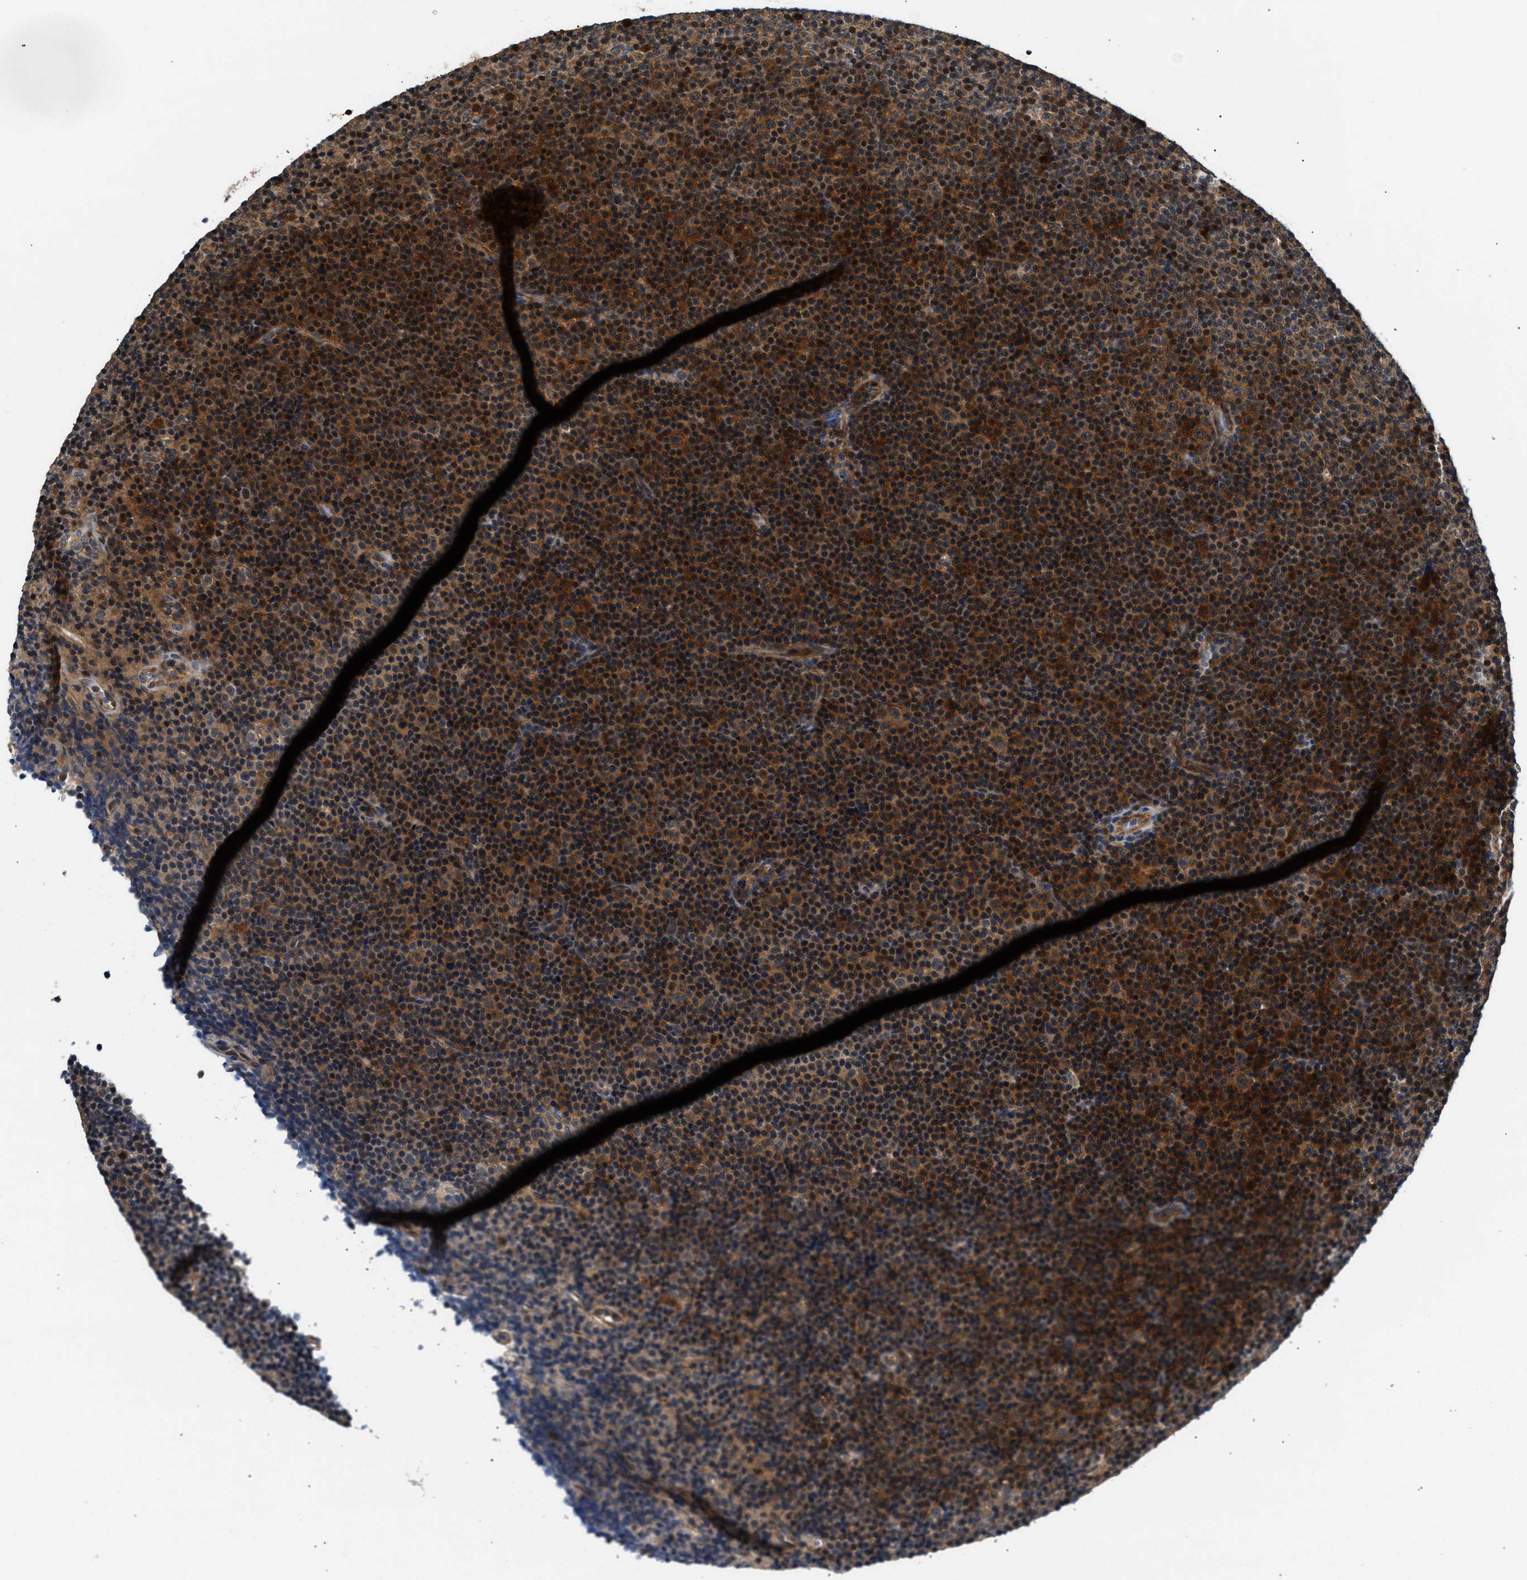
{"staining": {"intensity": "strong", "quantity": ">75%", "location": "cytoplasmic/membranous"}, "tissue": "lymphoma", "cell_type": "Tumor cells", "image_type": "cancer", "snomed": [{"axis": "morphology", "description": "Malignant lymphoma, non-Hodgkin's type, Low grade"}, {"axis": "topography", "description": "Lymph node"}], "caption": "Protein staining displays strong cytoplasmic/membranous expression in about >75% of tumor cells in low-grade malignant lymphoma, non-Hodgkin's type.", "gene": "TUT7", "patient": {"sex": "female", "age": 67}}